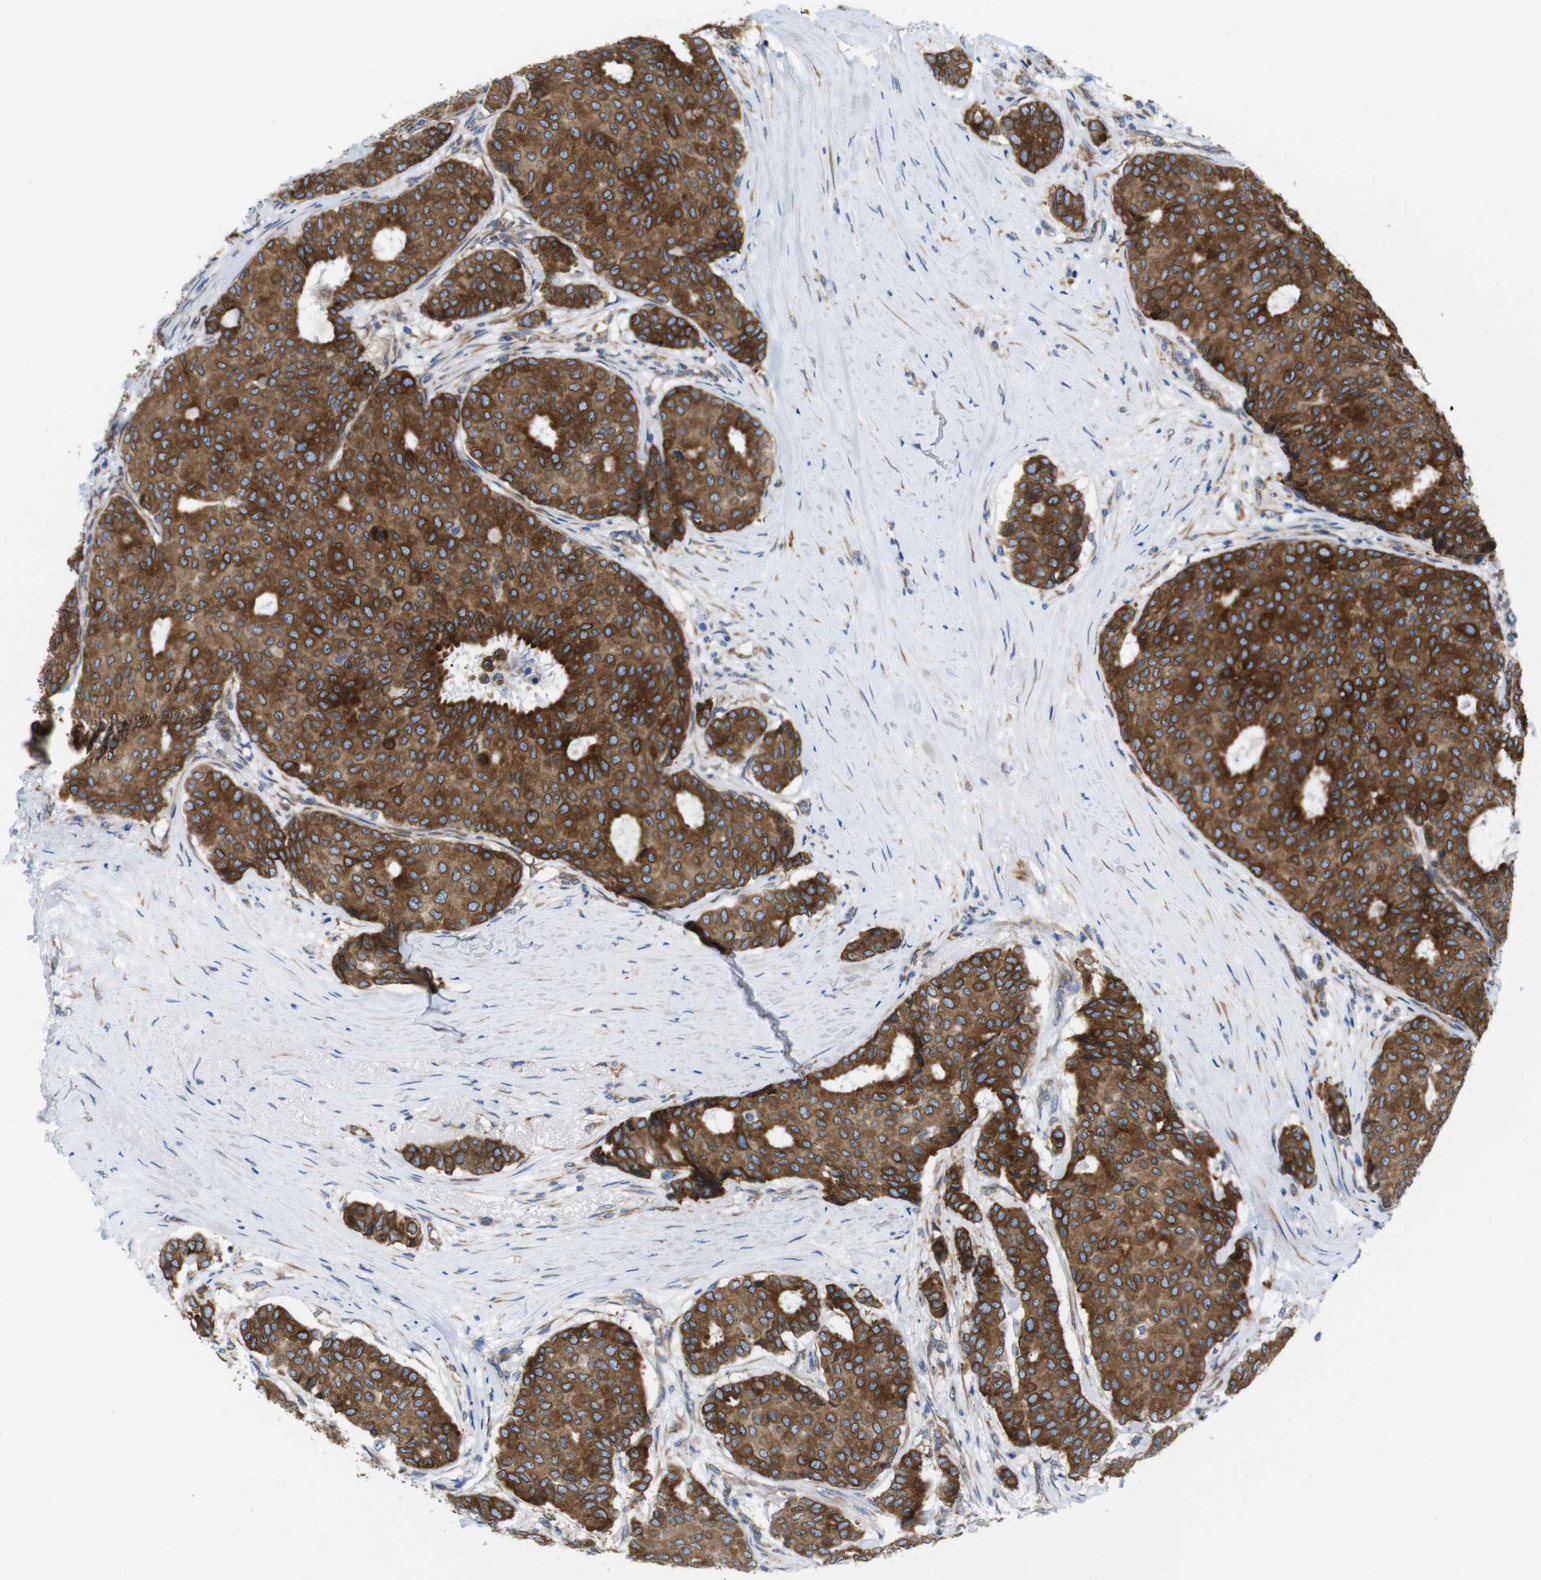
{"staining": {"intensity": "moderate", "quantity": ">75%", "location": "cytoplasmic/membranous"}, "tissue": "breast cancer", "cell_type": "Tumor cells", "image_type": "cancer", "snomed": [{"axis": "morphology", "description": "Duct carcinoma"}, {"axis": "topography", "description": "Breast"}], "caption": "Immunohistochemistry image of neoplastic tissue: breast infiltrating ductal carcinoma stained using immunohistochemistry (IHC) shows medium levels of moderate protein expression localized specifically in the cytoplasmic/membranous of tumor cells, appearing as a cytoplasmic/membranous brown color.", "gene": "HACD3", "patient": {"sex": "female", "age": 75}}